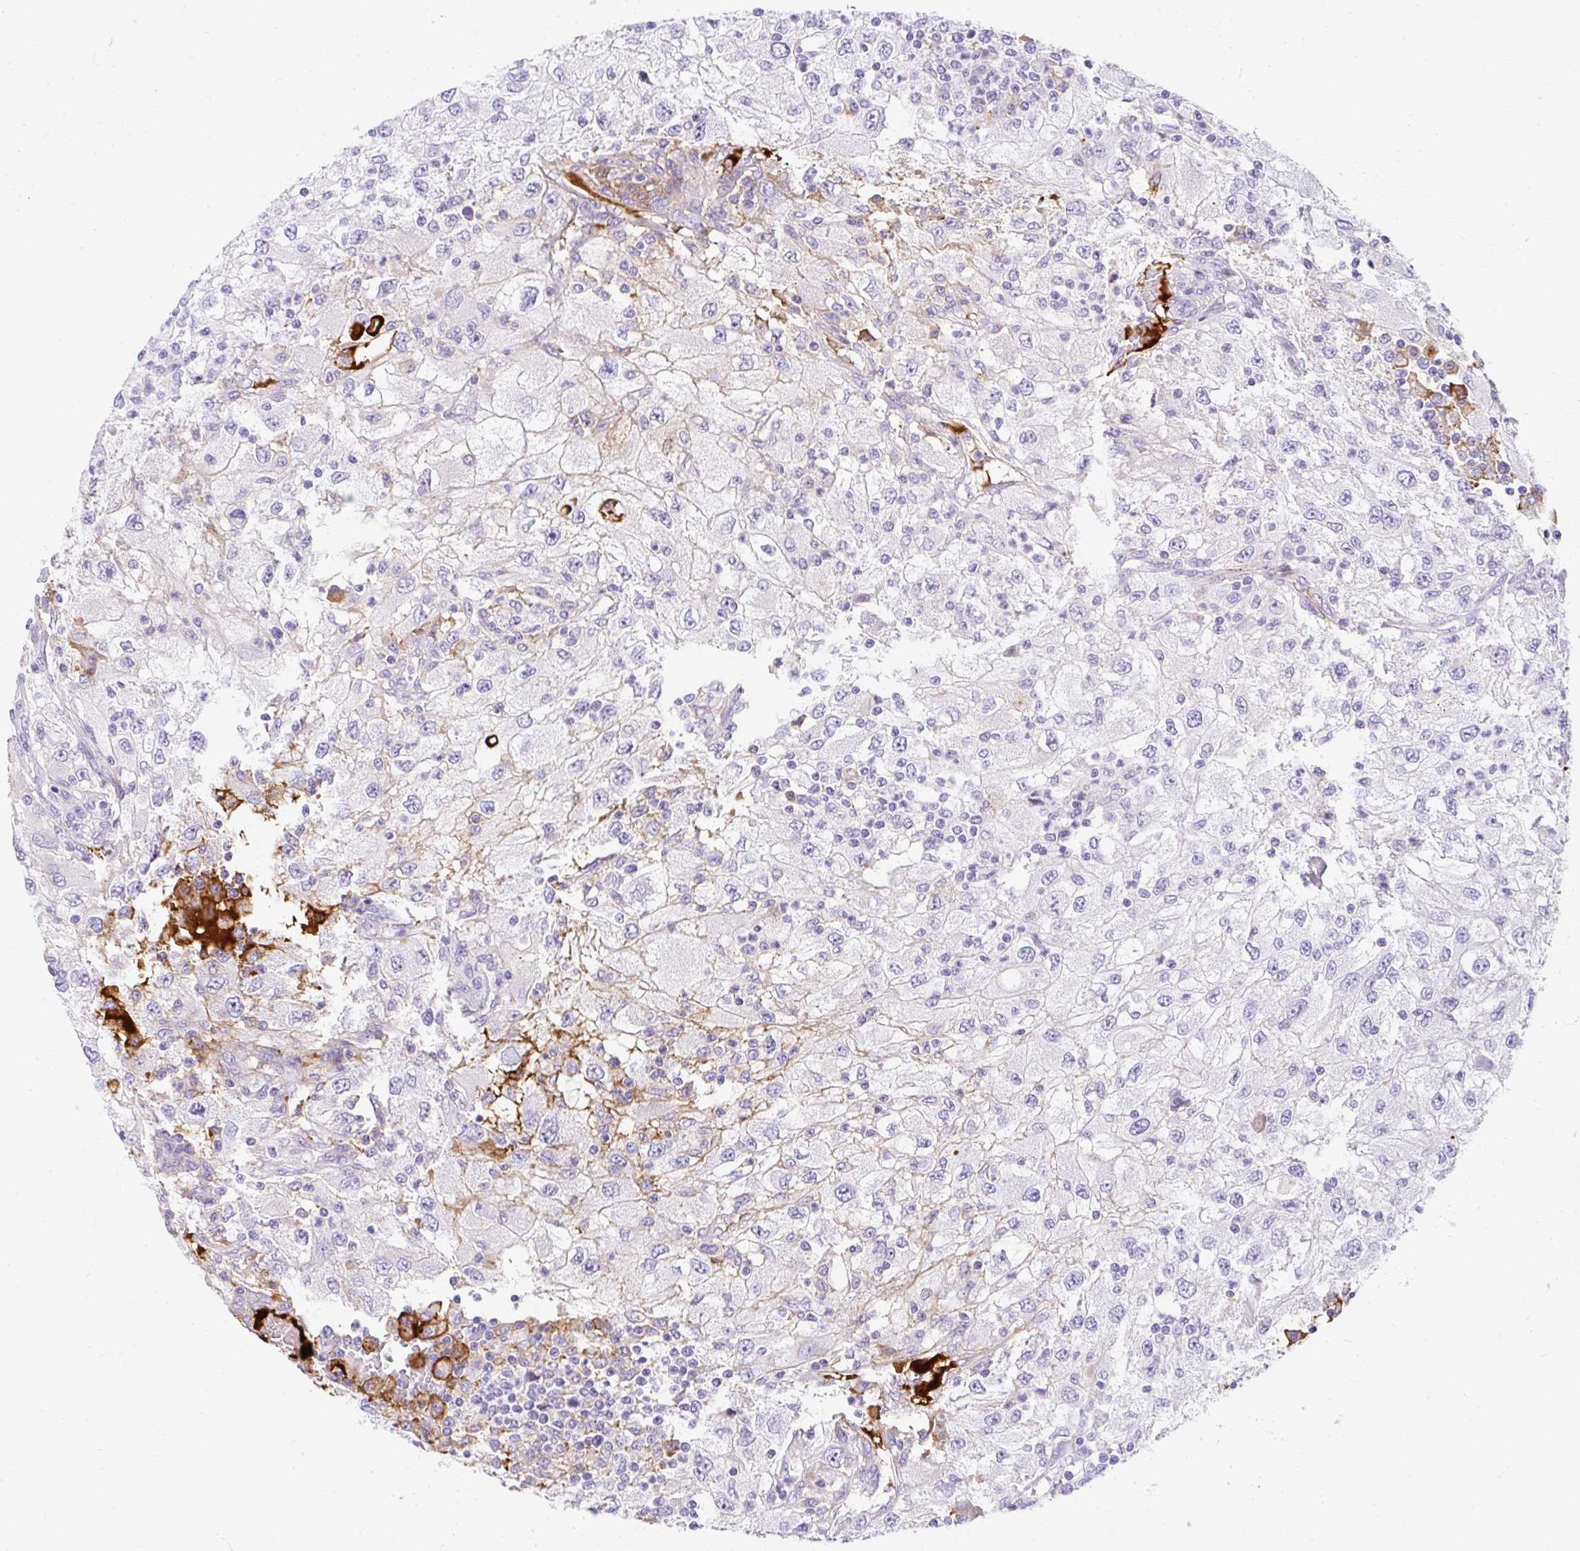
{"staining": {"intensity": "negative", "quantity": "none", "location": "none"}, "tissue": "renal cancer", "cell_type": "Tumor cells", "image_type": "cancer", "snomed": [{"axis": "morphology", "description": "Adenocarcinoma, NOS"}, {"axis": "topography", "description": "Kidney"}], "caption": "The micrograph shows no staining of tumor cells in renal adenocarcinoma. The staining is performed using DAB brown chromogen with nuclei counter-stained in using hematoxylin.", "gene": "APOC4-APOC2", "patient": {"sex": "female", "age": 67}}